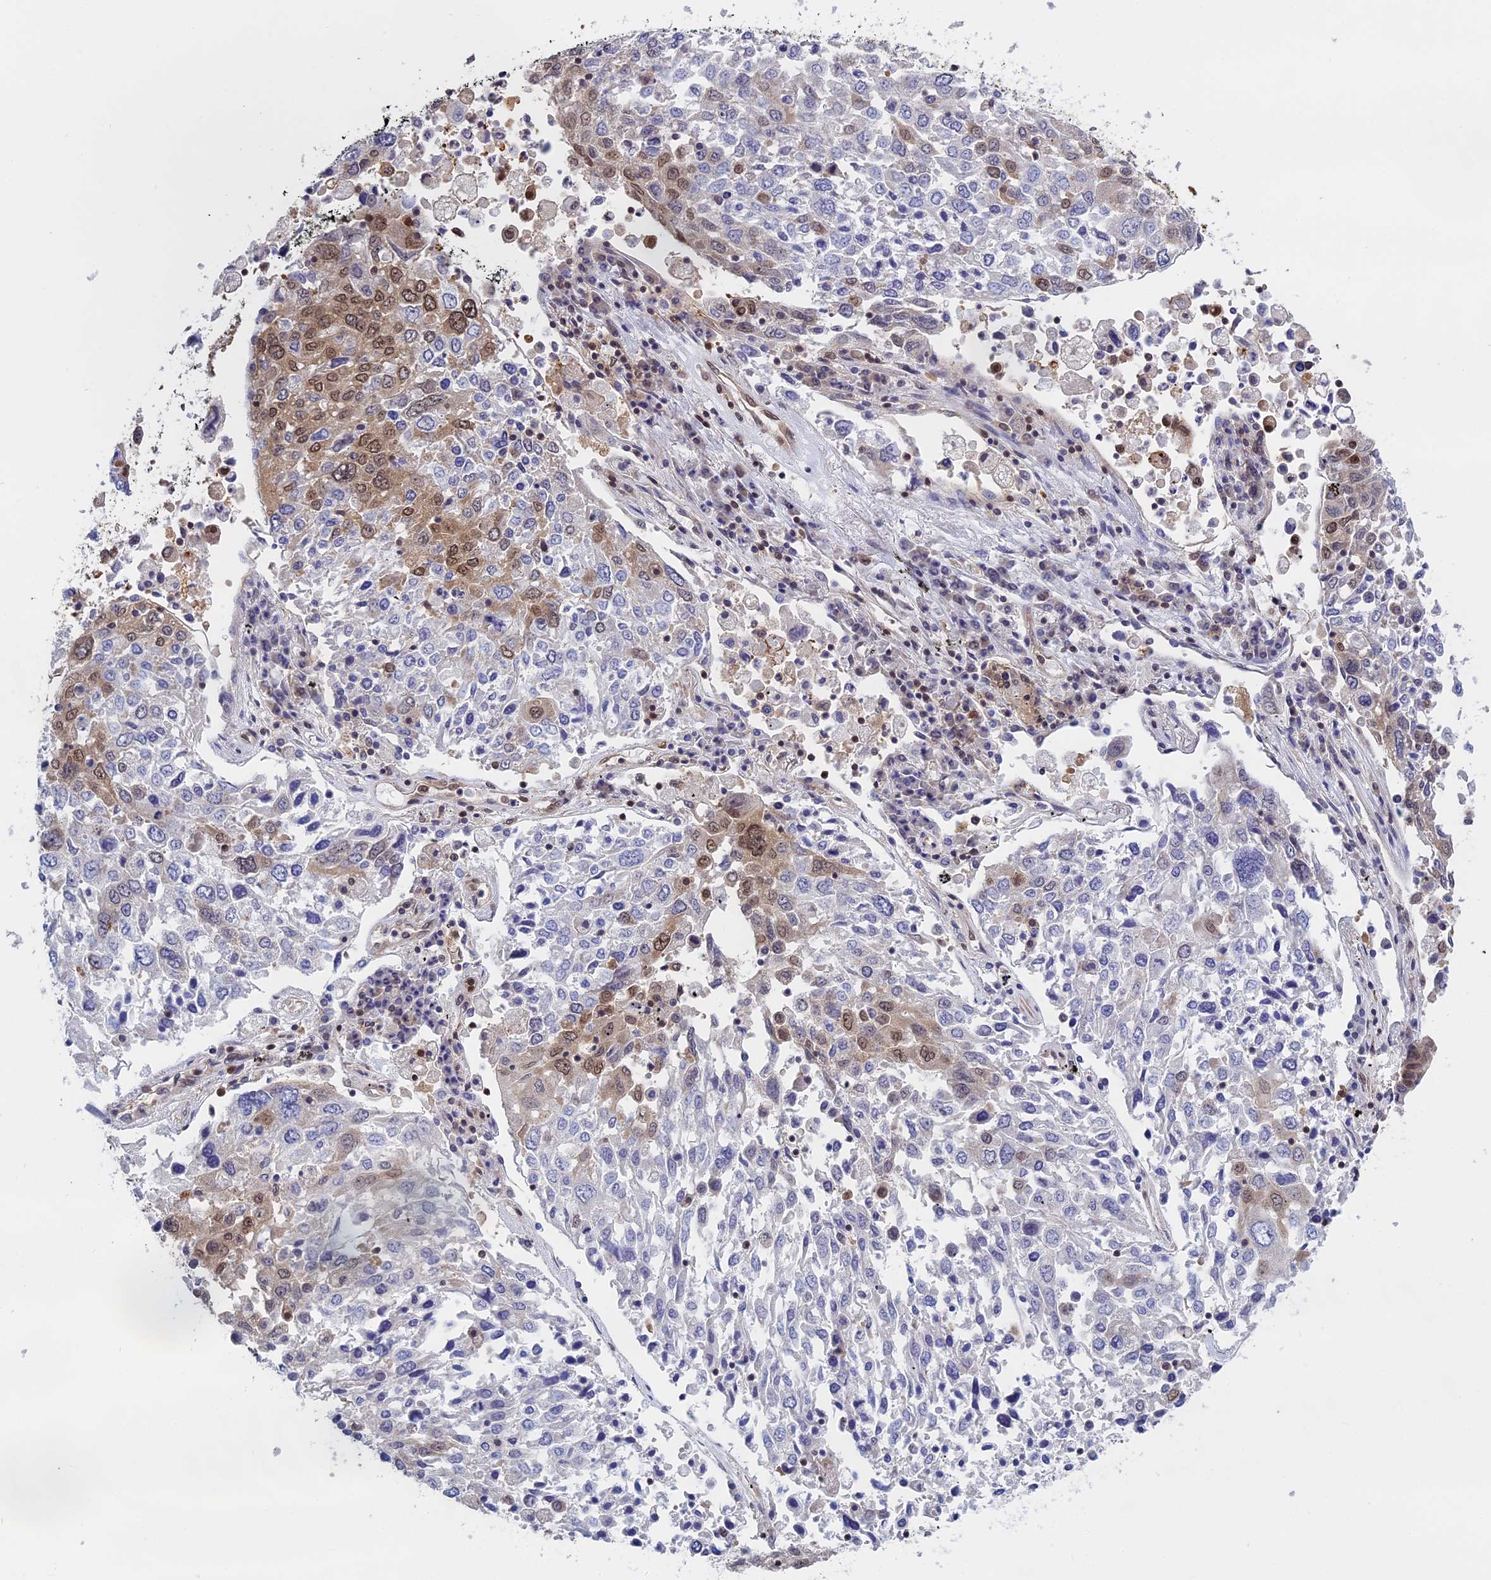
{"staining": {"intensity": "moderate", "quantity": "<25%", "location": "cytoplasmic/membranous,nuclear"}, "tissue": "lung cancer", "cell_type": "Tumor cells", "image_type": "cancer", "snomed": [{"axis": "morphology", "description": "Squamous cell carcinoma, NOS"}, {"axis": "topography", "description": "Lung"}], "caption": "This is an image of immunohistochemistry staining of lung cancer, which shows moderate staining in the cytoplasmic/membranous and nuclear of tumor cells.", "gene": "NAA10", "patient": {"sex": "male", "age": 65}}